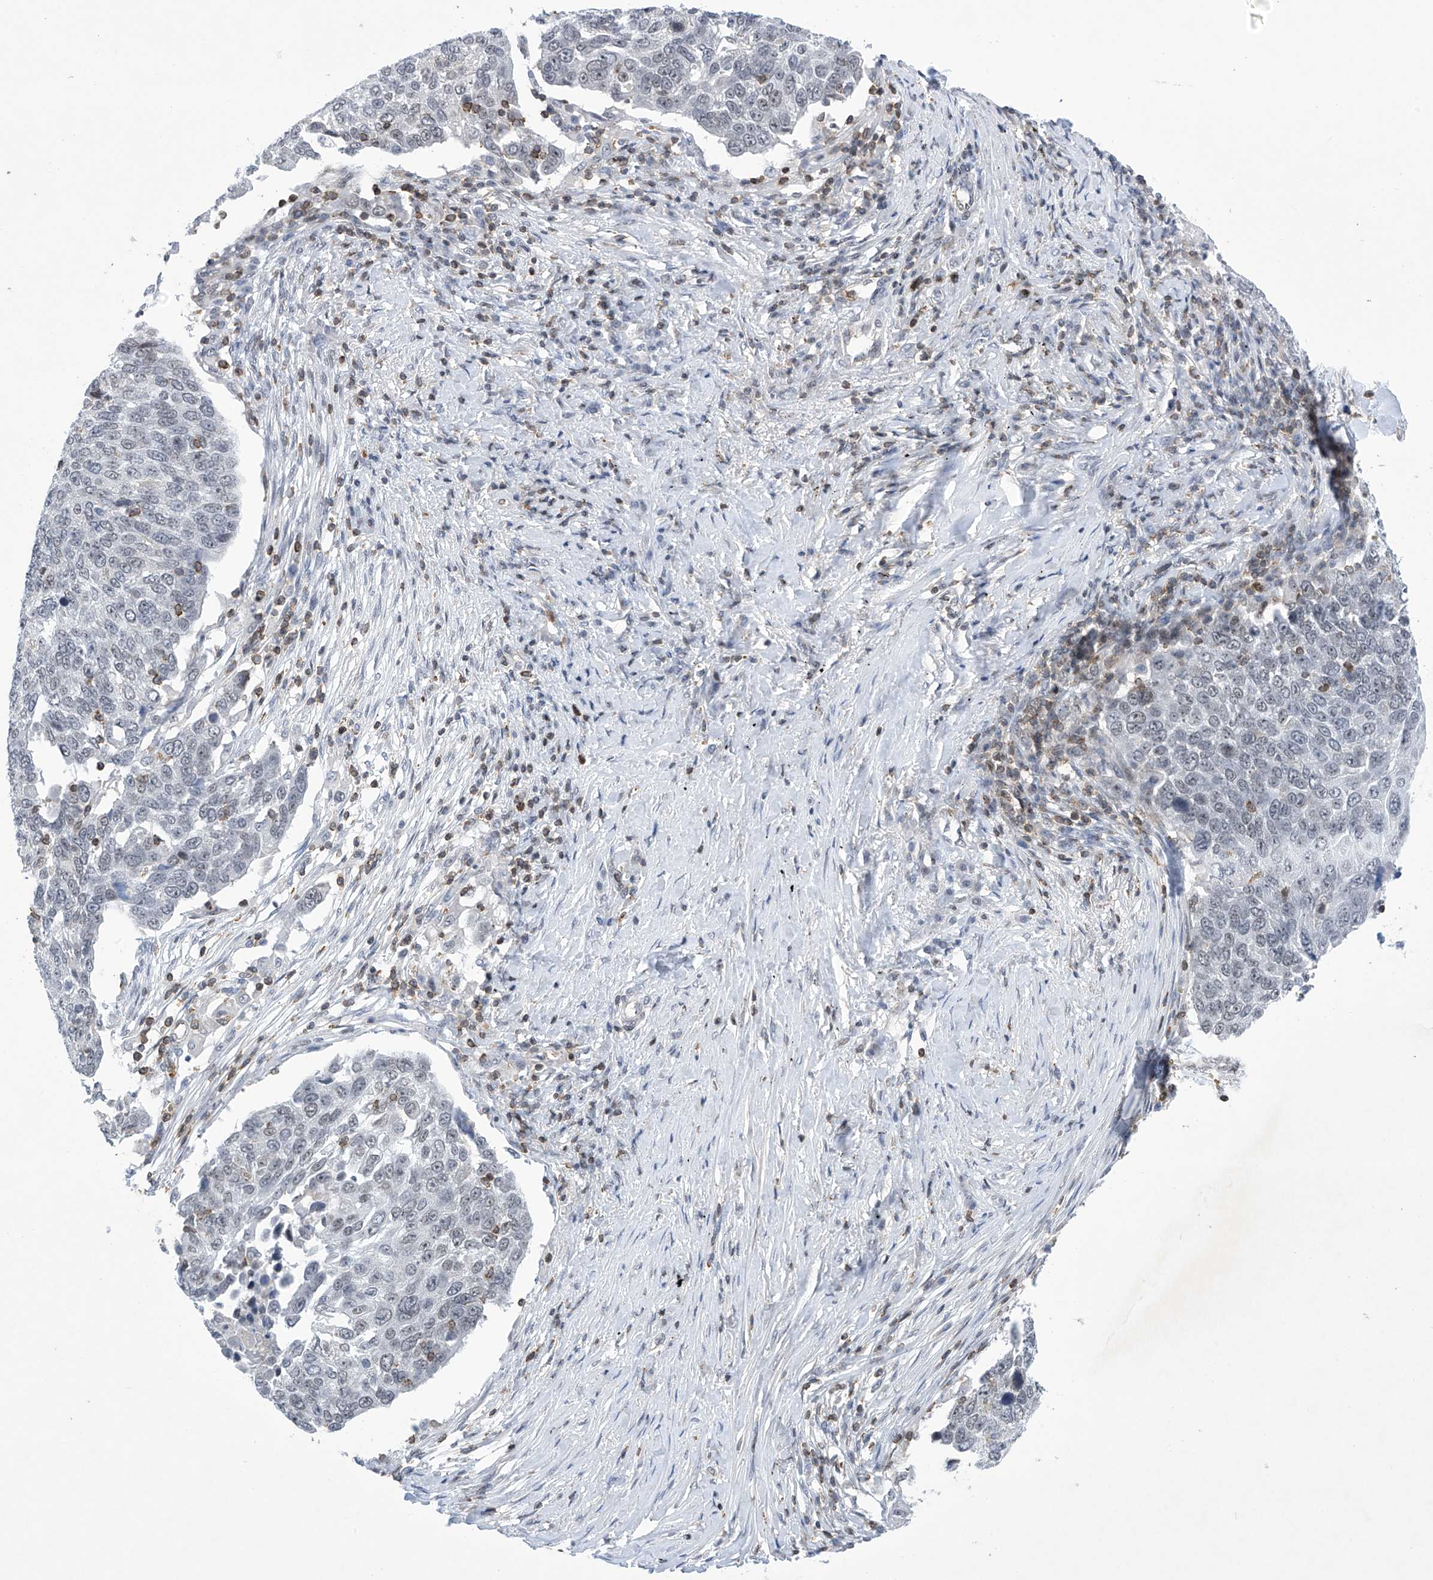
{"staining": {"intensity": "negative", "quantity": "none", "location": "none"}, "tissue": "lung cancer", "cell_type": "Tumor cells", "image_type": "cancer", "snomed": [{"axis": "morphology", "description": "Squamous cell carcinoma, NOS"}, {"axis": "topography", "description": "Lung"}], "caption": "A micrograph of lung cancer (squamous cell carcinoma) stained for a protein displays no brown staining in tumor cells.", "gene": "MSL3", "patient": {"sex": "male", "age": 66}}